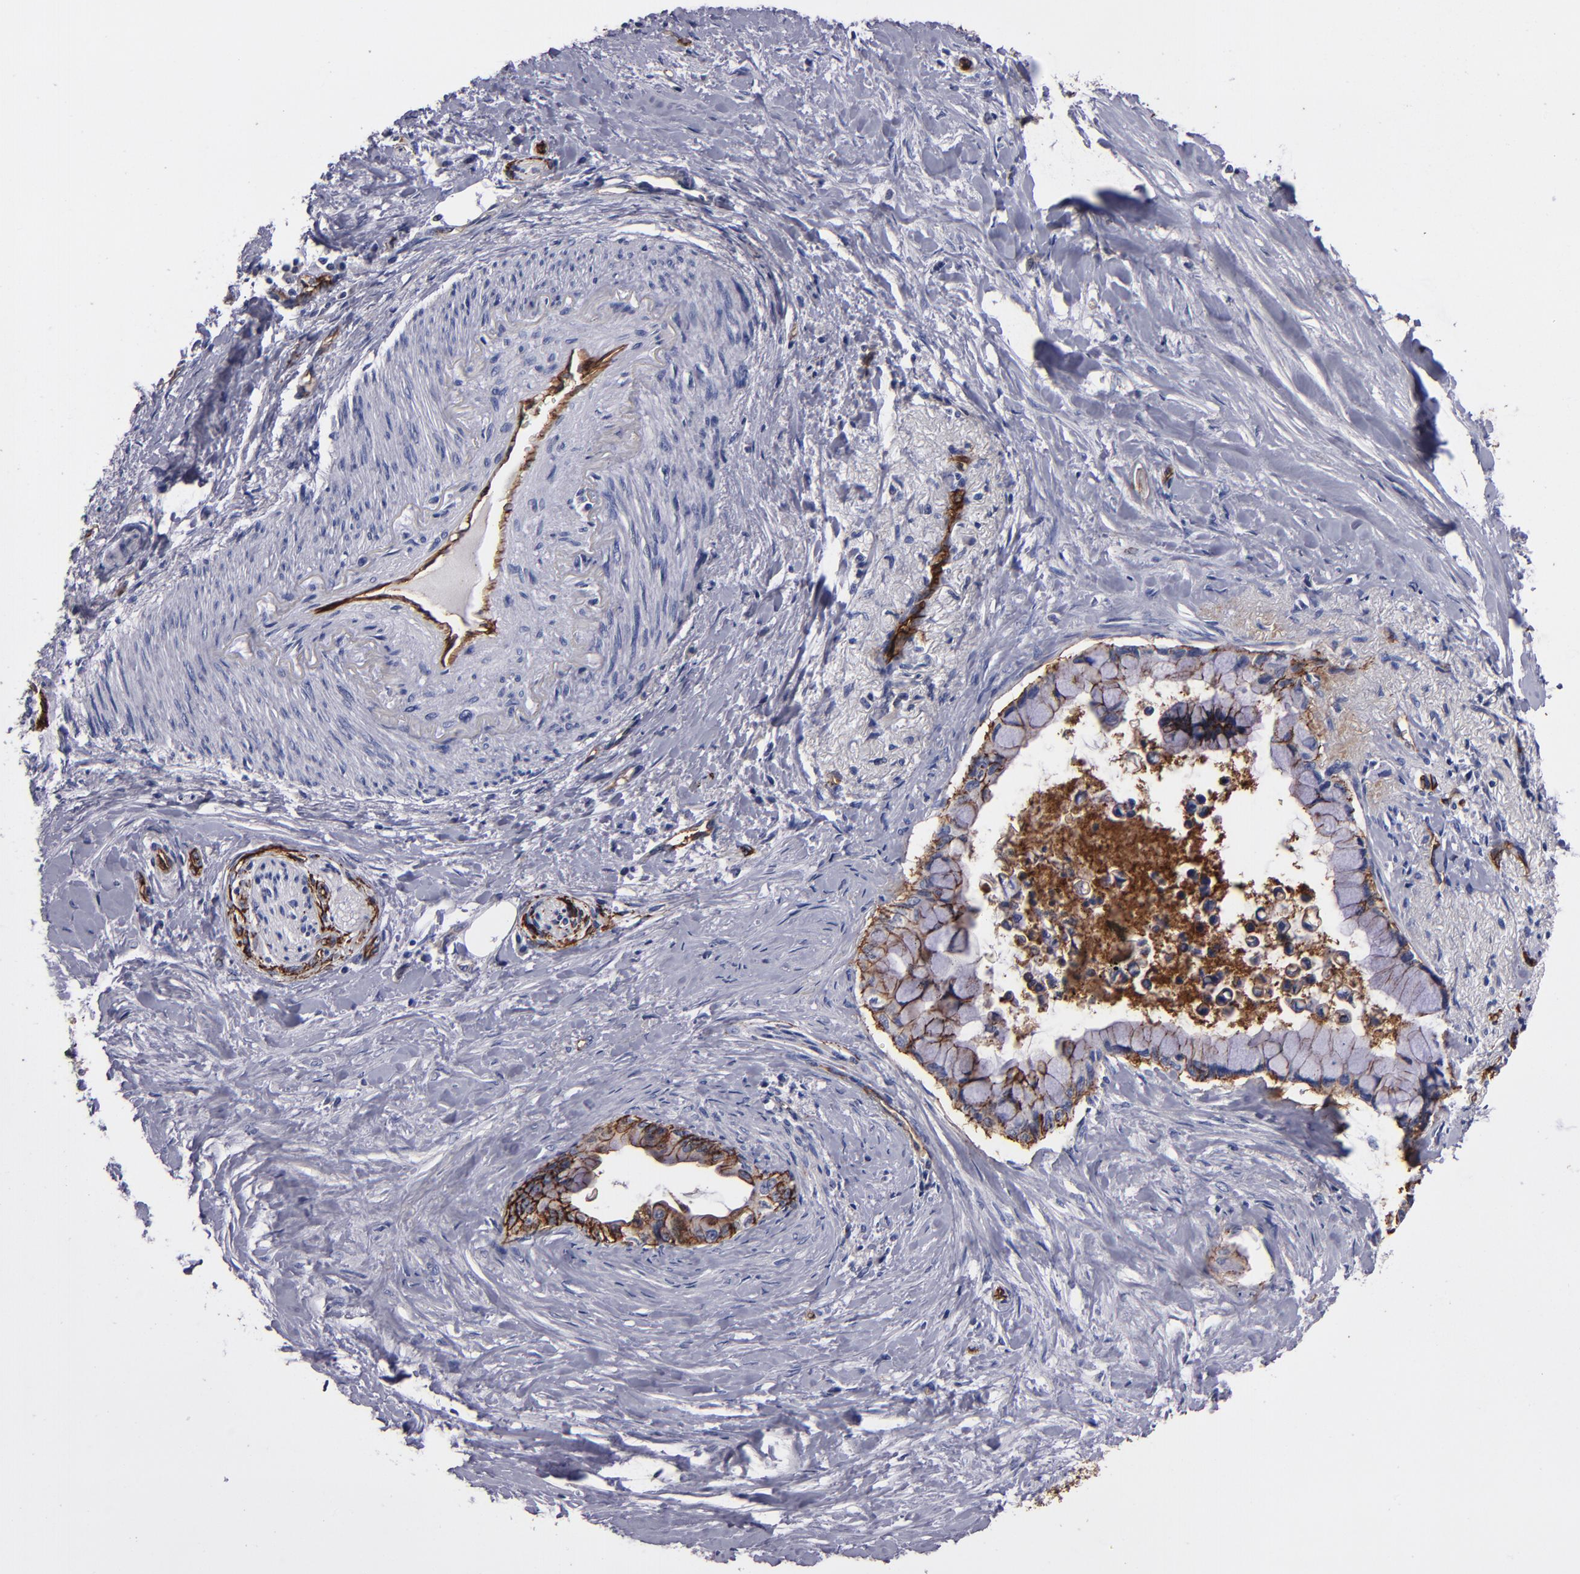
{"staining": {"intensity": "moderate", "quantity": "25%-75%", "location": "cytoplasmic/membranous"}, "tissue": "pancreatic cancer", "cell_type": "Tumor cells", "image_type": "cancer", "snomed": [{"axis": "morphology", "description": "Adenocarcinoma, NOS"}, {"axis": "topography", "description": "Pancreas"}], "caption": "The micrograph displays a brown stain indicating the presence of a protein in the cytoplasmic/membranous of tumor cells in pancreatic cancer (adenocarcinoma). Immunohistochemistry stains the protein of interest in brown and the nuclei are stained blue.", "gene": "CLDN5", "patient": {"sex": "male", "age": 59}}